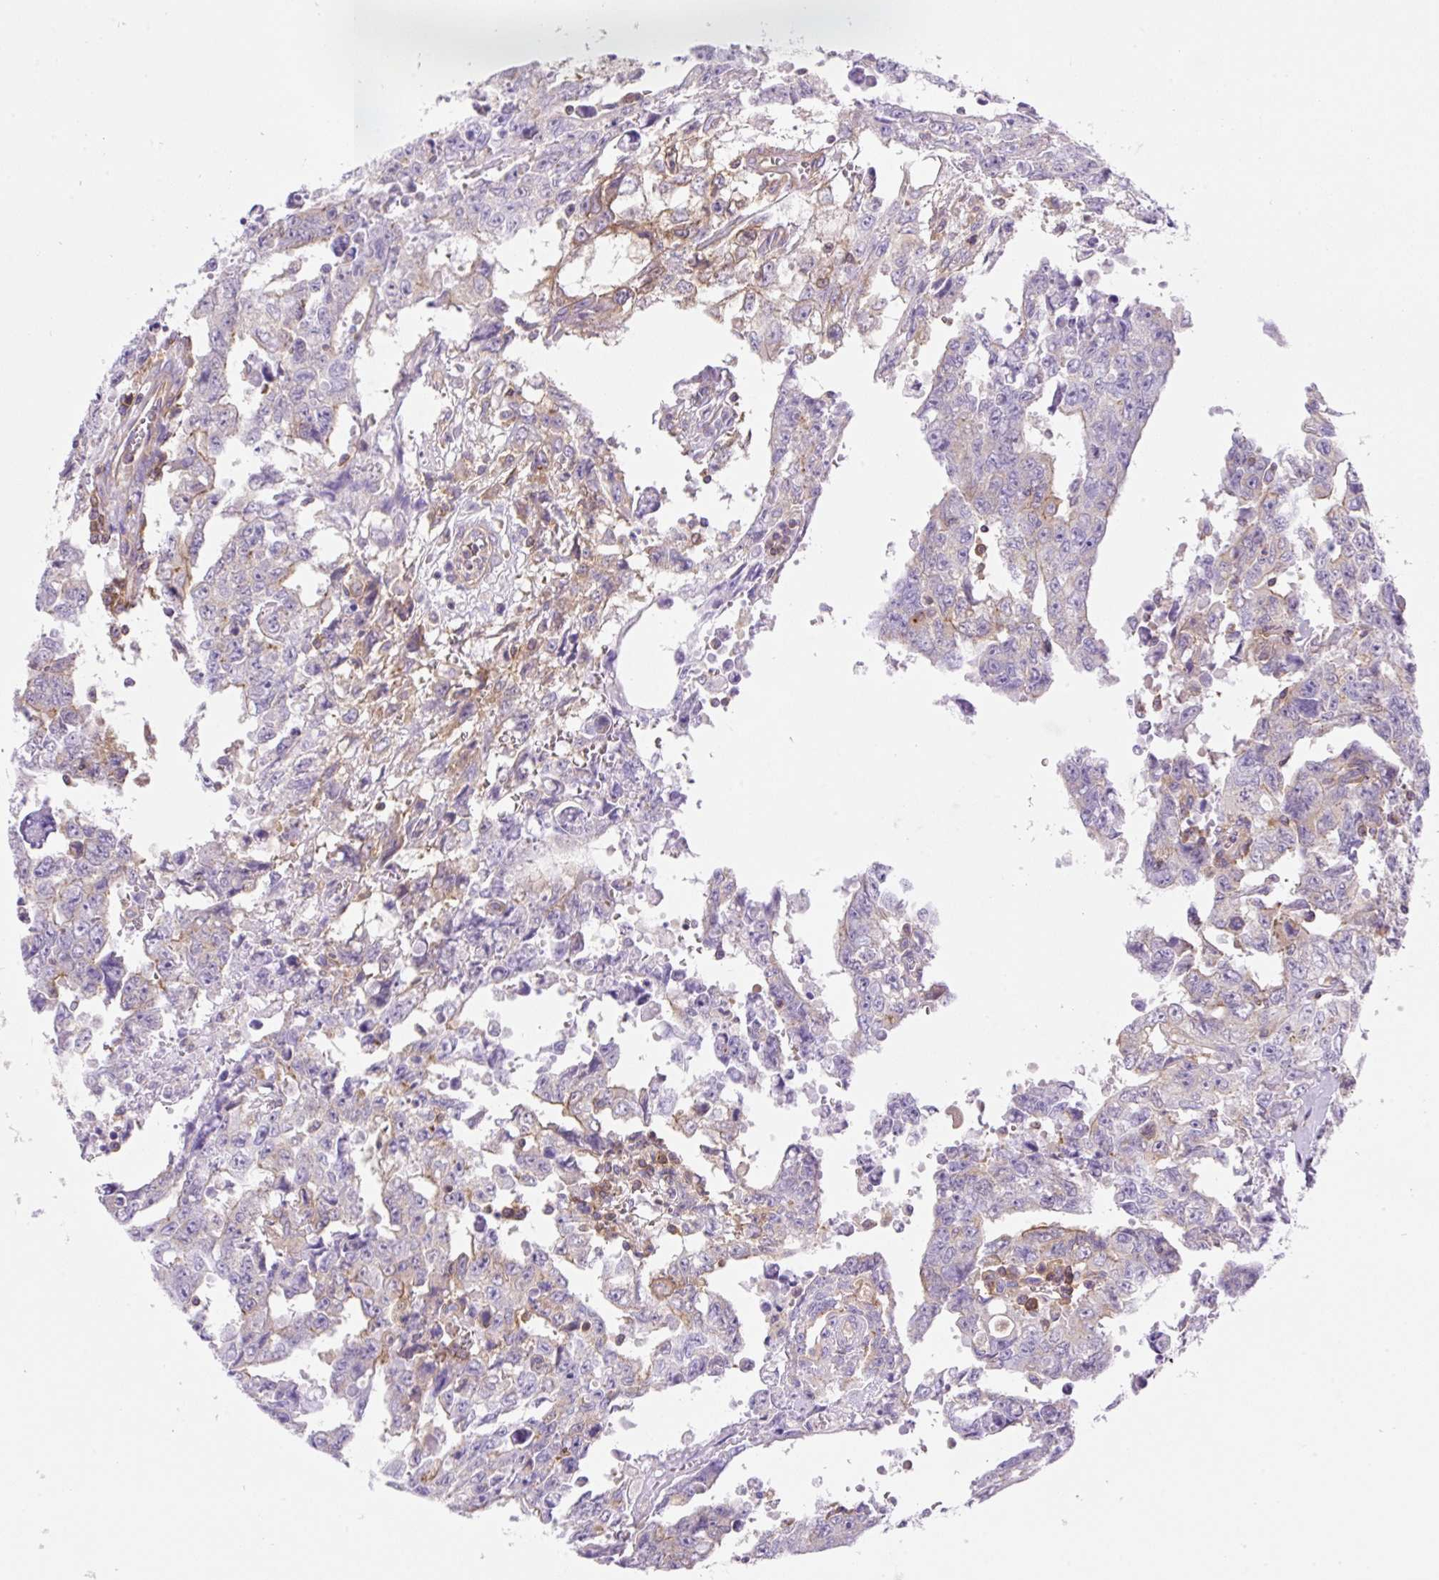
{"staining": {"intensity": "negative", "quantity": "none", "location": "none"}, "tissue": "testis cancer", "cell_type": "Tumor cells", "image_type": "cancer", "snomed": [{"axis": "morphology", "description": "Carcinoma, Embryonal, NOS"}, {"axis": "topography", "description": "Testis"}], "caption": "Immunohistochemical staining of embryonal carcinoma (testis) demonstrates no significant expression in tumor cells. Nuclei are stained in blue.", "gene": "DNM2", "patient": {"sex": "male", "age": 24}}